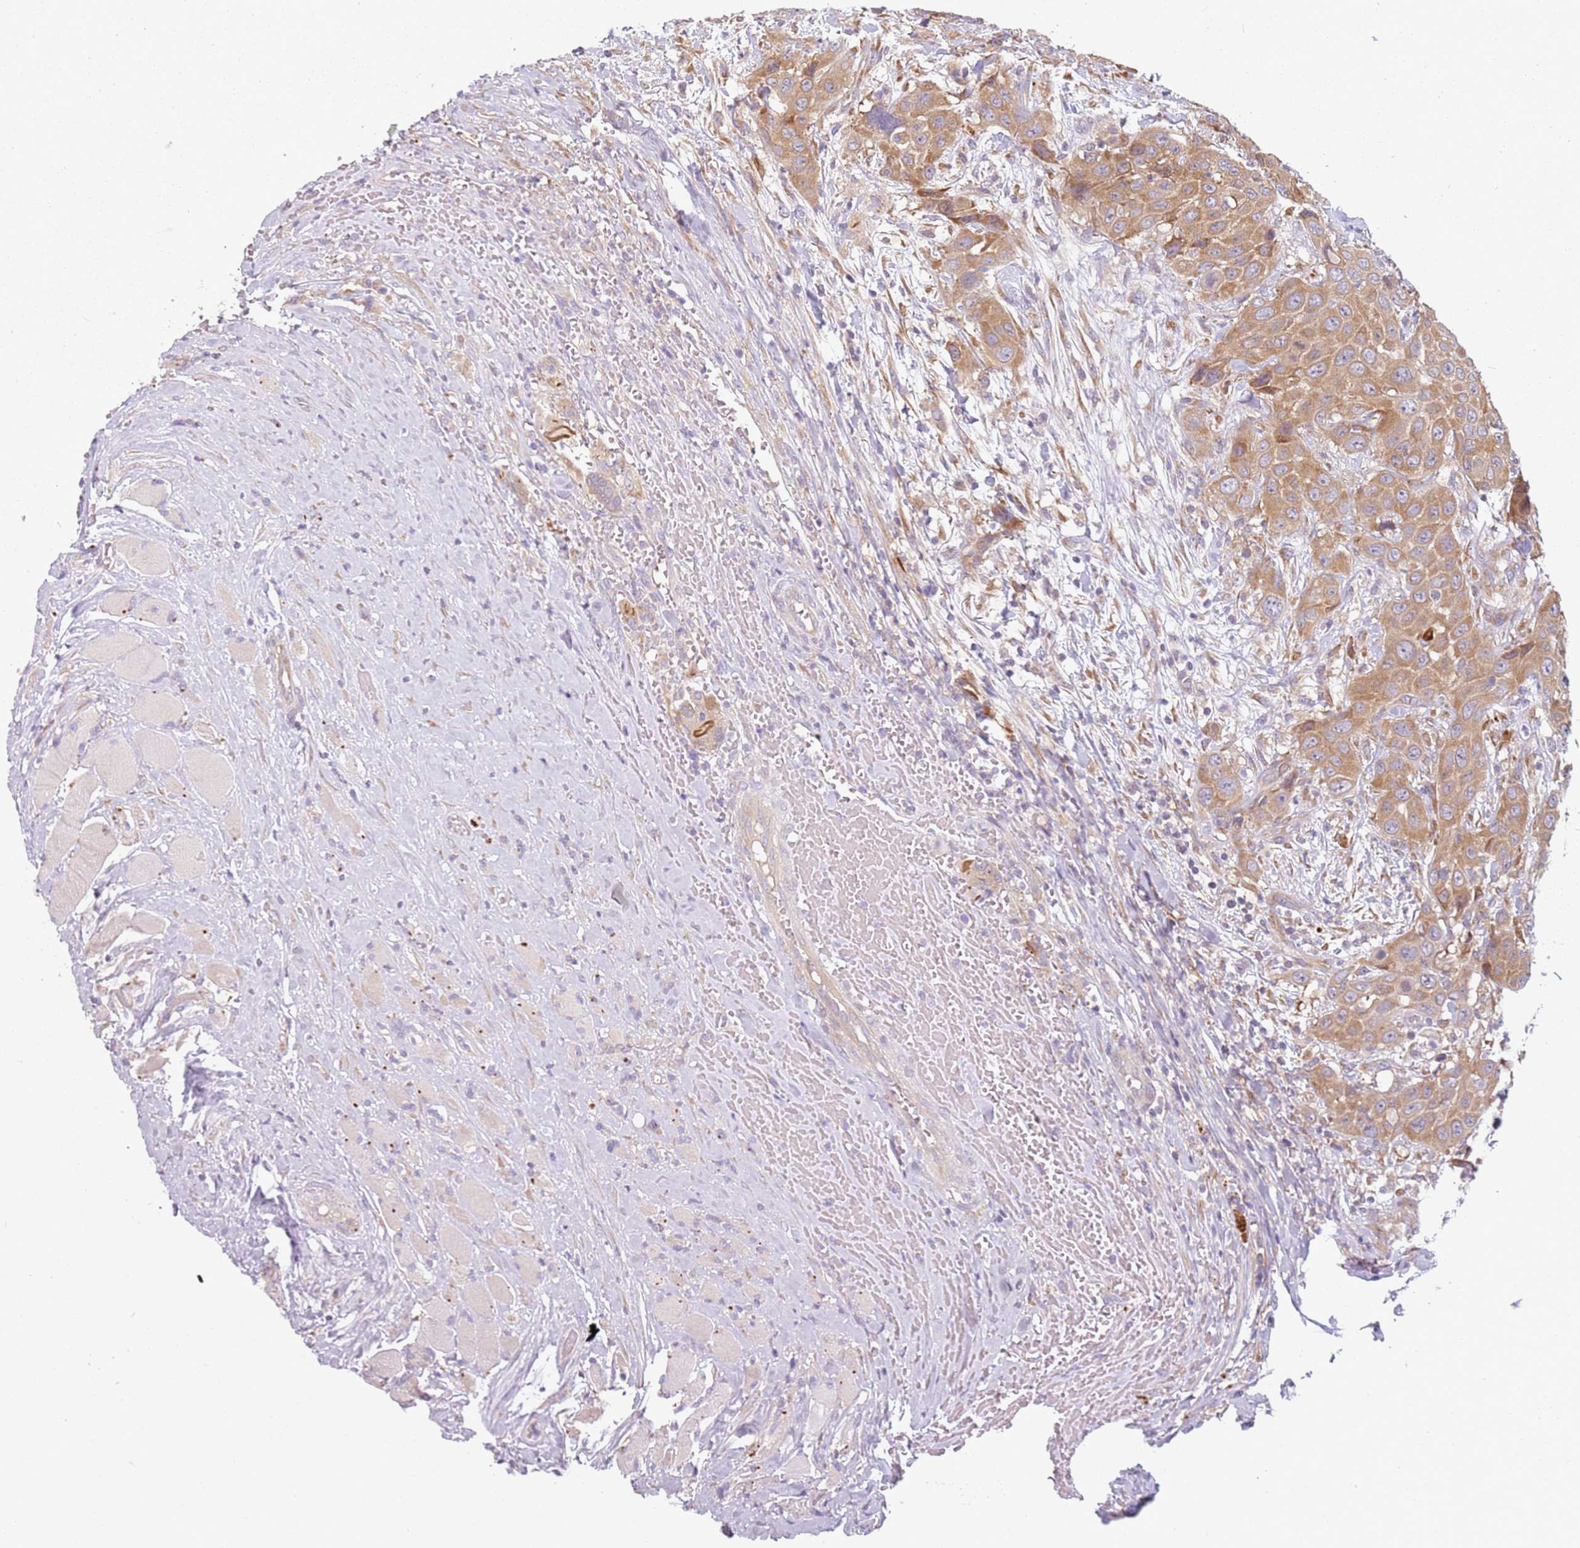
{"staining": {"intensity": "moderate", "quantity": ">75%", "location": "cytoplasmic/membranous"}, "tissue": "head and neck cancer", "cell_type": "Tumor cells", "image_type": "cancer", "snomed": [{"axis": "morphology", "description": "Squamous cell carcinoma, NOS"}, {"axis": "topography", "description": "Head-Neck"}], "caption": "Moderate cytoplasmic/membranous positivity is identified in approximately >75% of tumor cells in head and neck cancer.", "gene": "RPS28", "patient": {"sex": "male", "age": 81}}